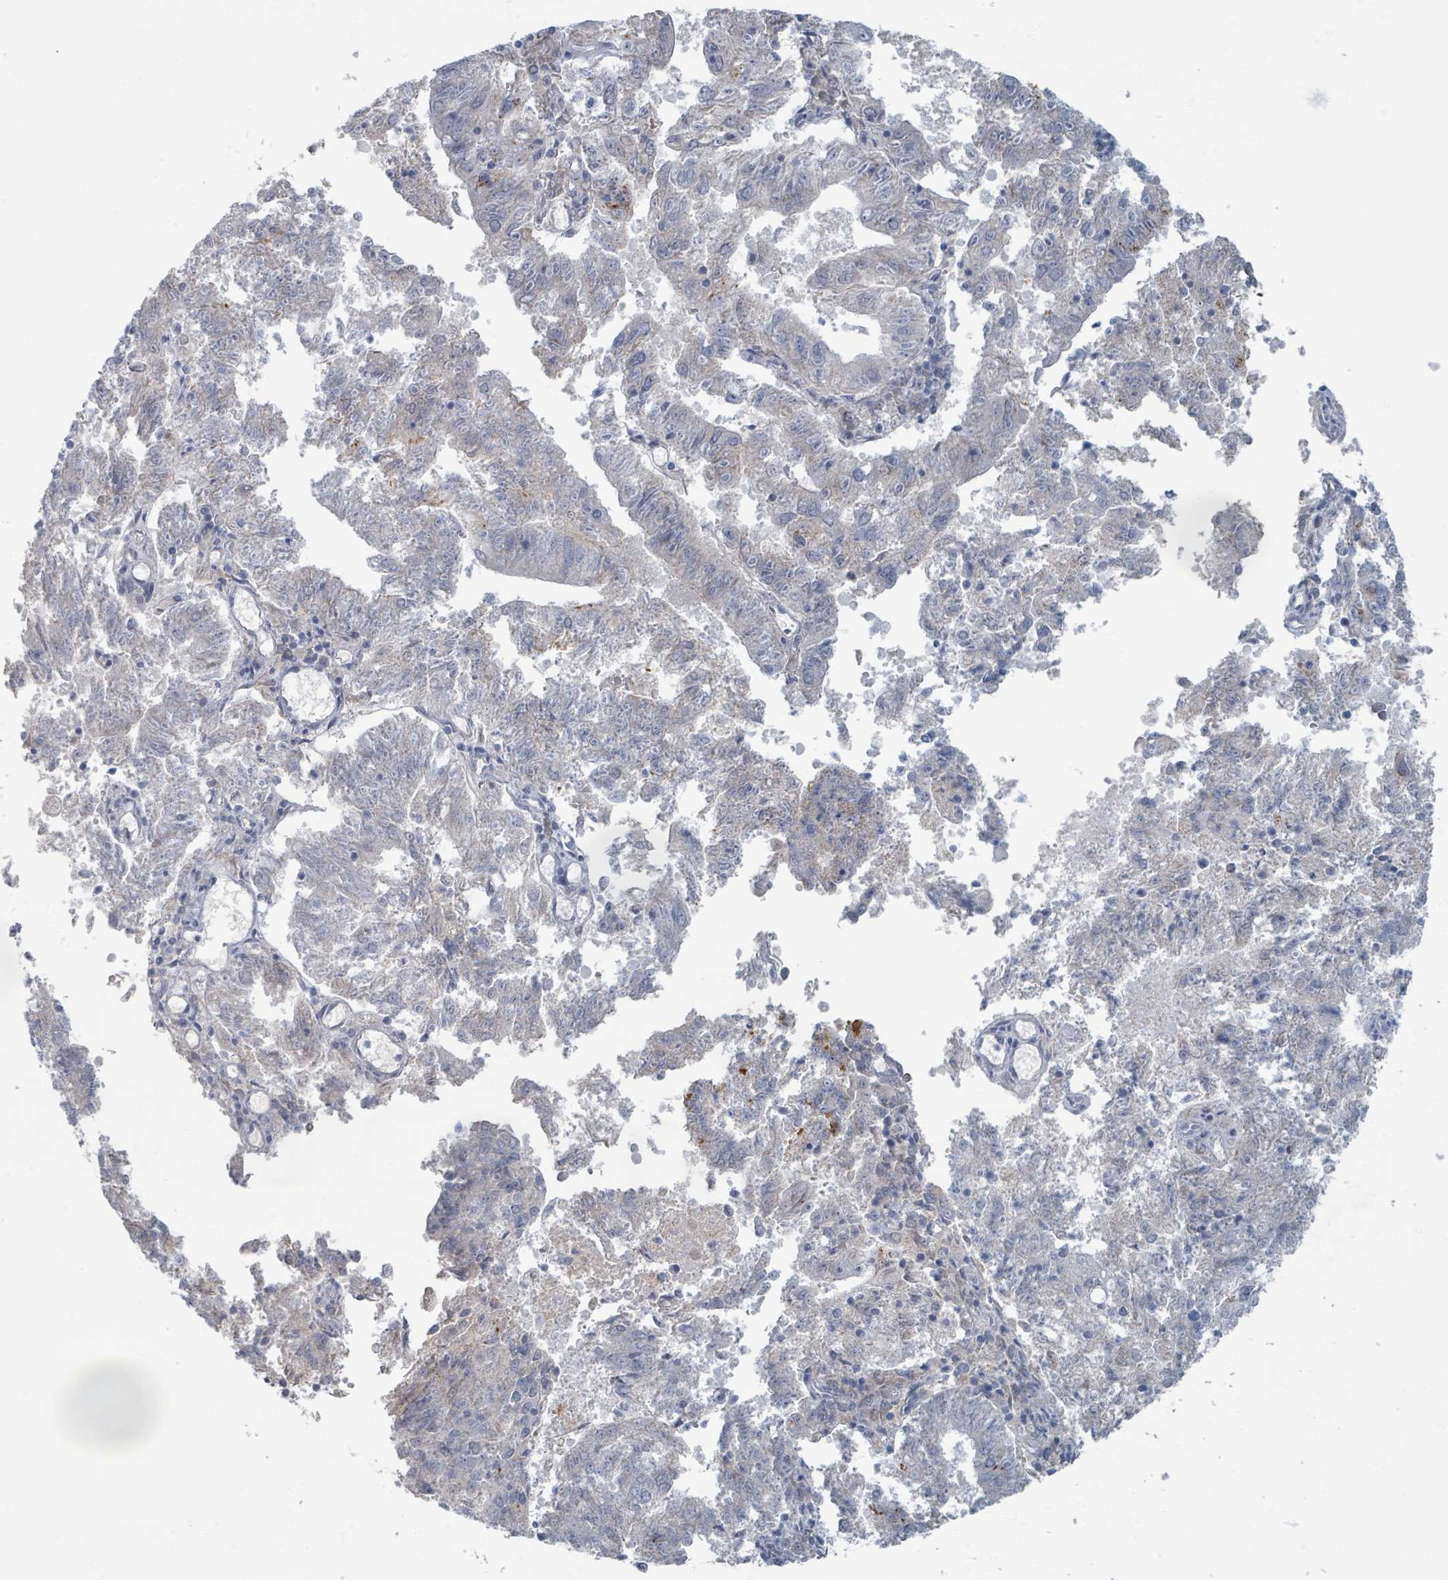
{"staining": {"intensity": "negative", "quantity": "none", "location": "none"}, "tissue": "endometrial cancer", "cell_type": "Tumor cells", "image_type": "cancer", "snomed": [{"axis": "morphology", "description": "Adenocarcinoma, NOS"}, {"axis": "topography", "description": "Endometrium"}], "caption": "Immunohistochemical staining of human endometrial cancer (adenocarcinoma) demonstrates no significant staining in tumor cells.", "gene": "WNT11", "patient": {"sex": "female", "age": 82}}